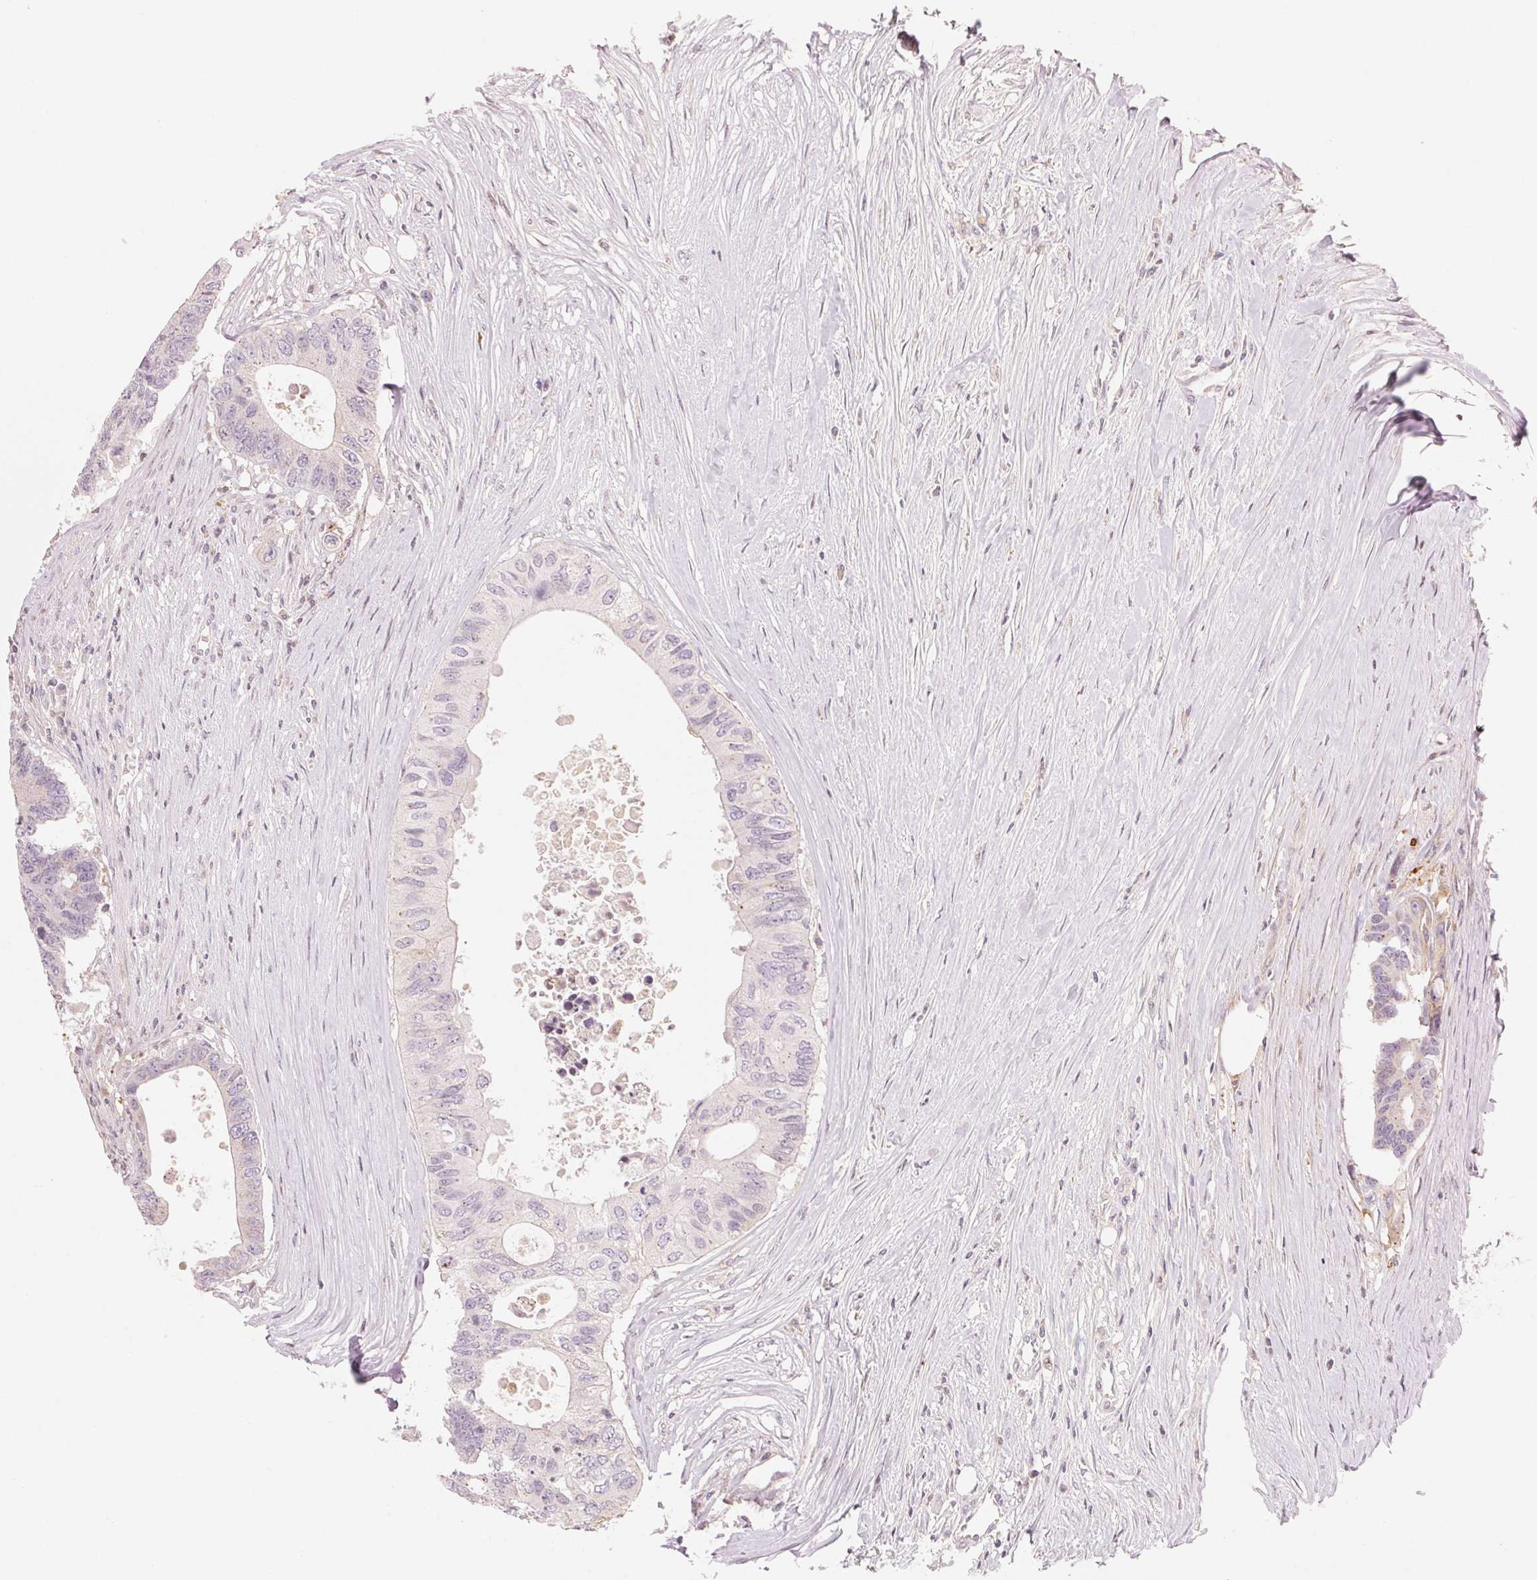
{"staining": {"intensity": "negative", "quantity": "none", "location": "none"}, "tissue": "colorectal cancer", "cell_type": "Tumor cells", "image_type": "cancer", "snomed": [{"axis": "morphology", "description": "Adenocarcinoma, NOS"}, {"axis": "topography", "description": "Colon"}], "caption": "Tumor cells show no significant staining in colorectal cancer (adenocarcinoma).", "gene": "SLC17A4", "patient": {"sex": "male", "age": 71}}